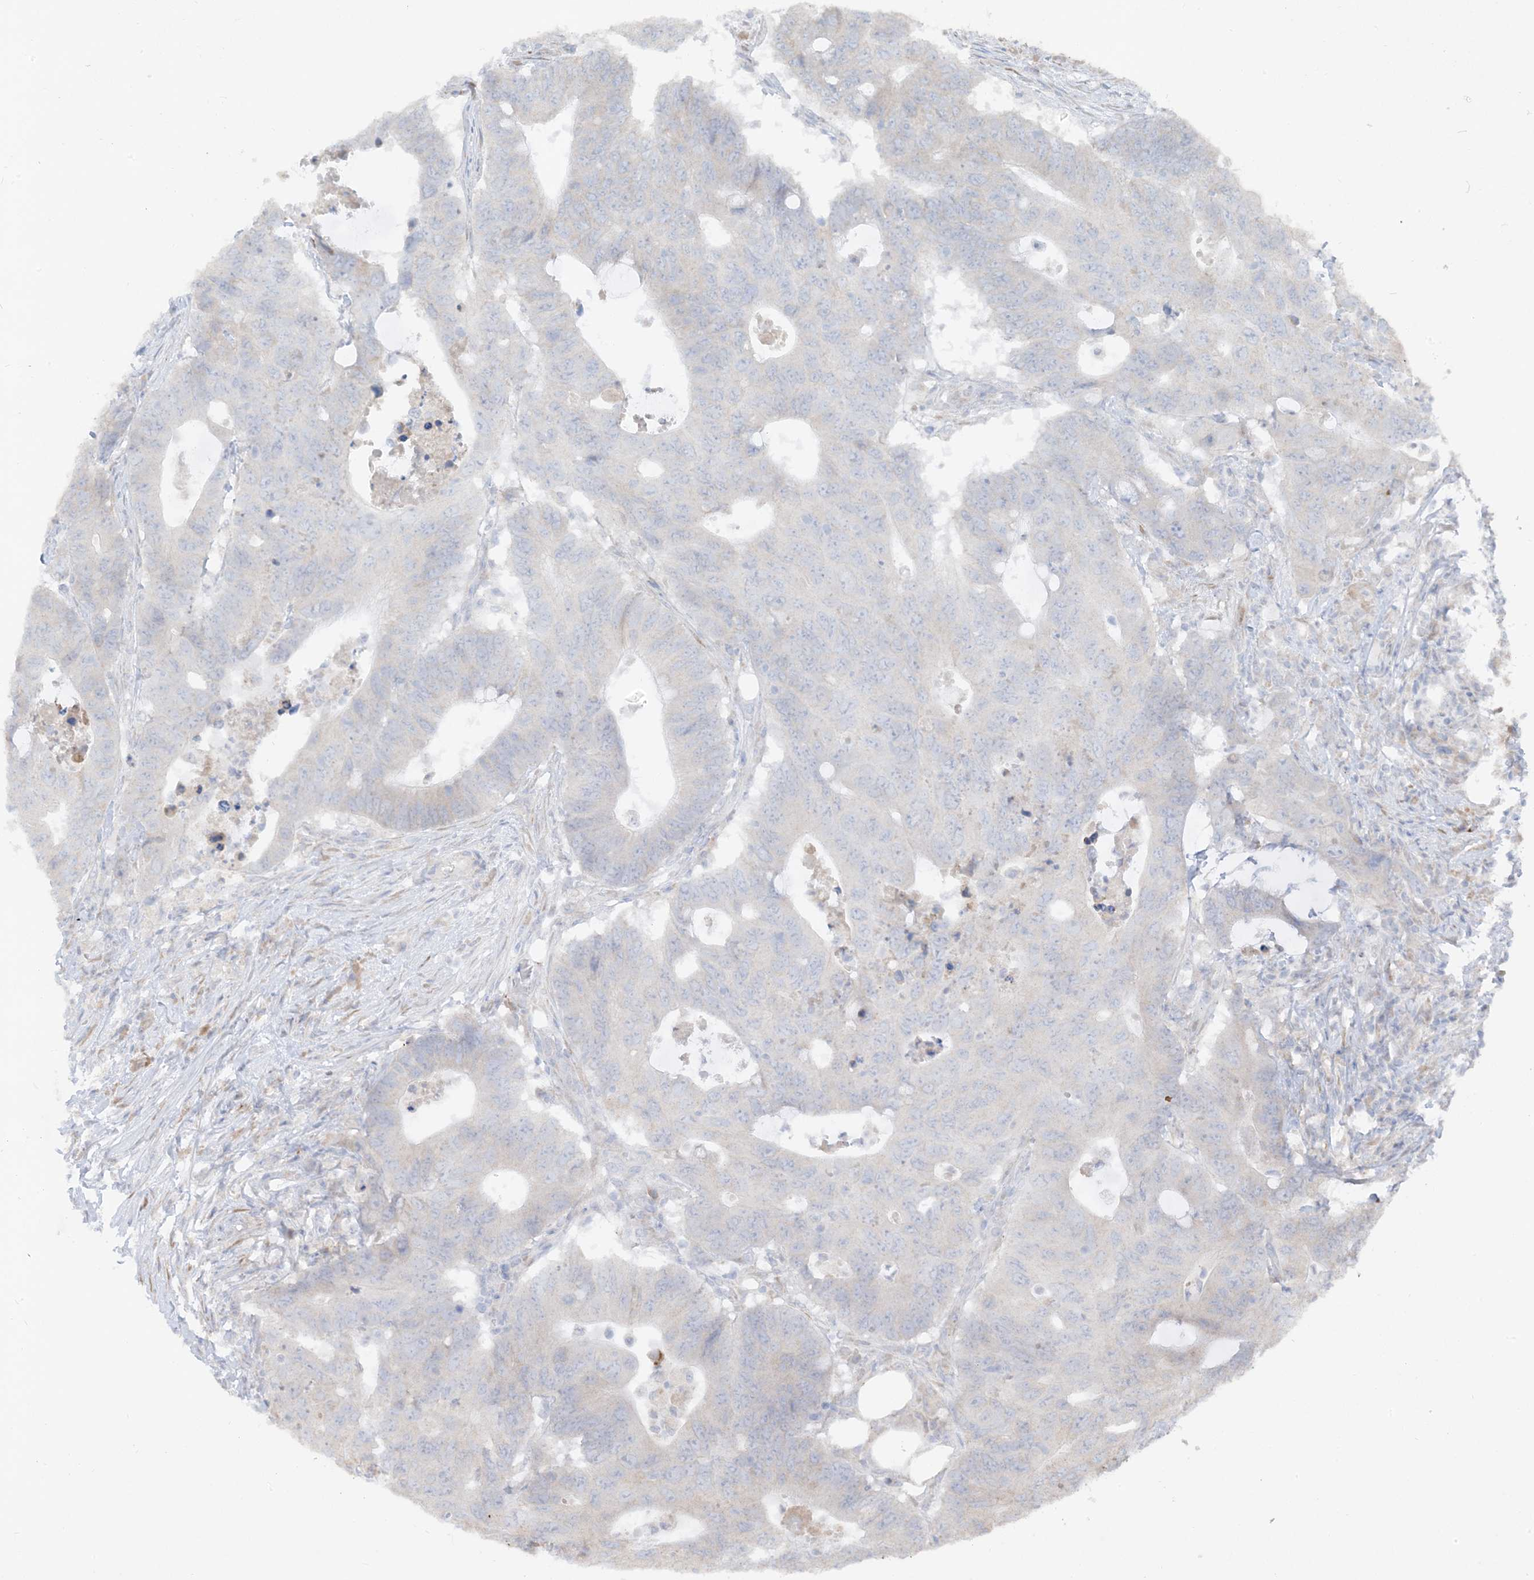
{"staining": {"intensity": "negative", "quantity": "none", "location": "none"}, "tissue": "colorectal cancer", "cell_type": "Tumor cells", "image_type": "cancer", "snomed": [{"axis": "morphology", "description": "Adenocarcinoma, NOS"}, {"axis": "topography", "description": "Colon"}], "caption": "A histopathology image of adenocarcinoma (colorectal) stained for a protein shows no brown staining in tumor cells.", "gene": "LOXL3", "patient": {"sex": "male", "age": 71}}